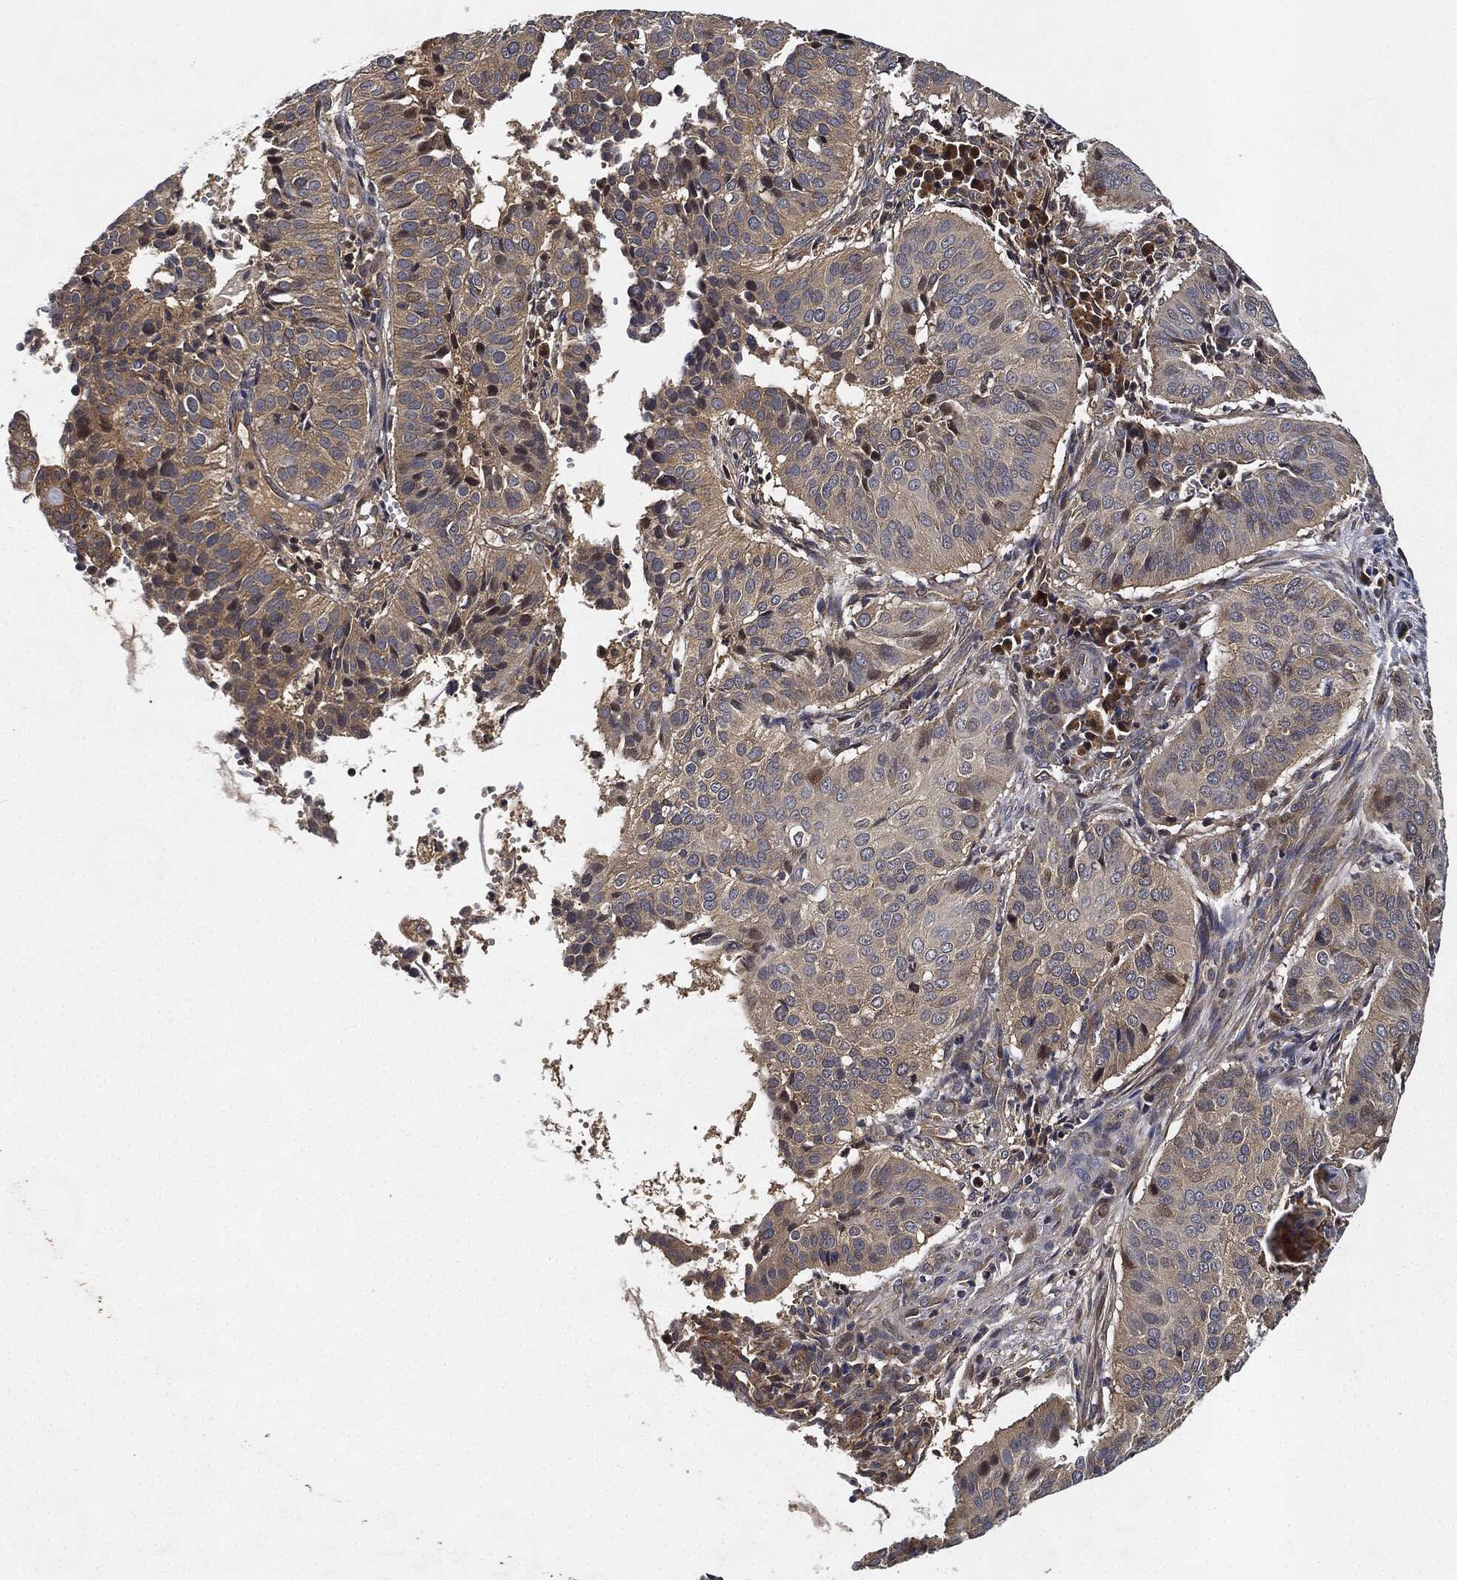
{"staining": {"intensity": "moderate", "quantity": ">75%", "location": "cytoplasmic/membranous"}, "tissue": "cervical cancer", "cell_type": "Tumor cells", "image_type": "cancer", "snomed": [{"axis": "morphology", "description": "Normal tissue, NOS"}, {"axis": "morphology", "description": "Squamous cell carcinoma, NOS"}, {"axis": "topography", "description": "Cervix"}], "caption": "Cervical squamous cell carcinoma tissue displays moderate cytoplasmic/membranous staining in approximately >75% of tumor cells", "gene": "MLST8", "patient": {"sex": "female", "age": 39}}